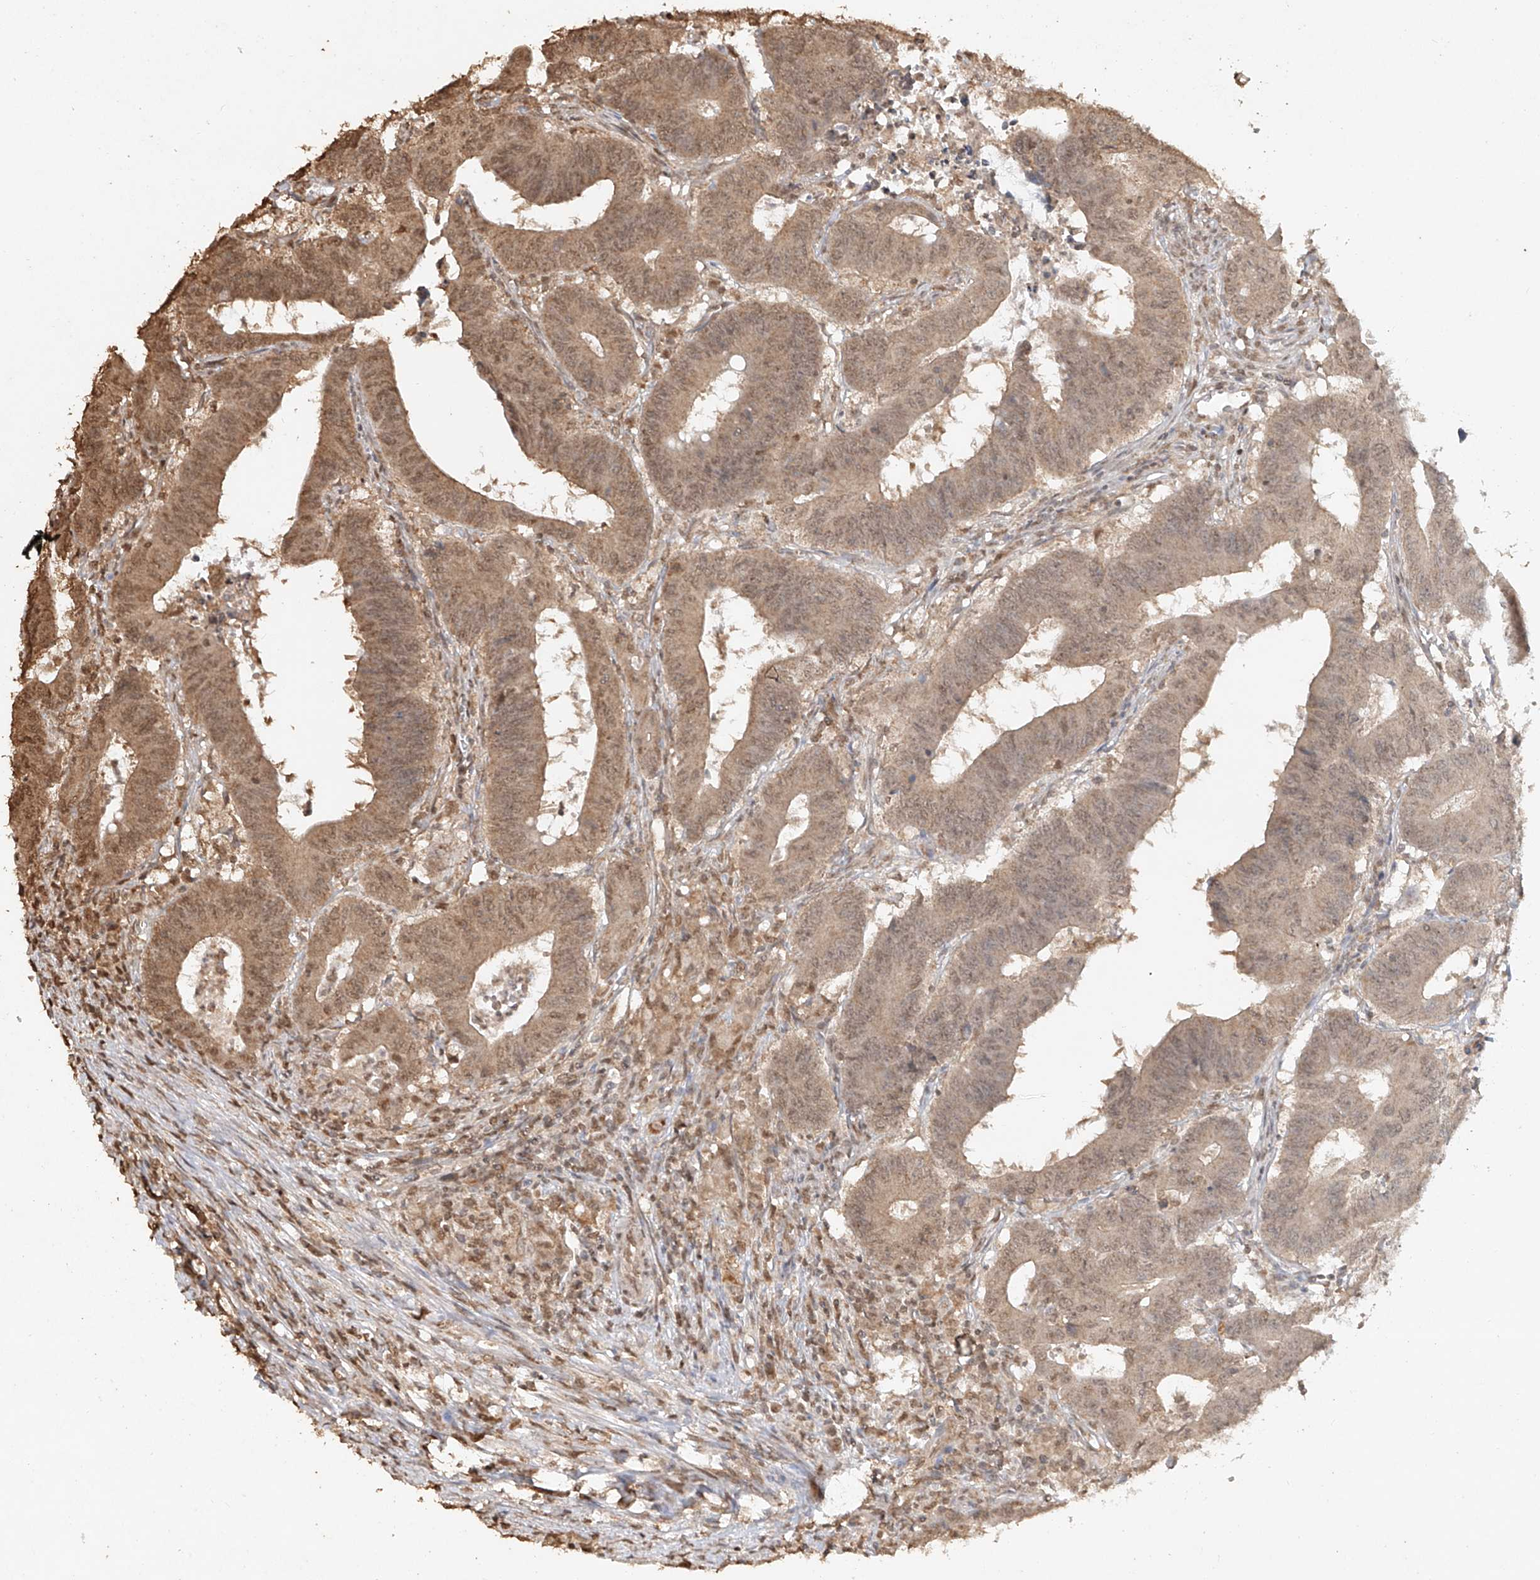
{"staining": {"intensity": "moderate", "quantity": ">75%", "location": "cytoplasmic/membranous,nuclear"}, "tissue": "colorectal cancer", "cell_type": "Tumor cells", "image_type": "cancer", "snomed": [{"axis": "morphology", "description": "Adenocarcinoma, NOS"}, {"axis": "topography", "description": "Colon"}], "caption": "A brown stain shows moderate cytoplasmic/membranous and nuclear positivity of a protein in human adenocarcinoma (colorectal) tumor cells. Ihc stains the protein of interest in brown and the nuclei are stained blue.", "gene": "TIGAR", "patient": {"sex": "male", "age": 45}}